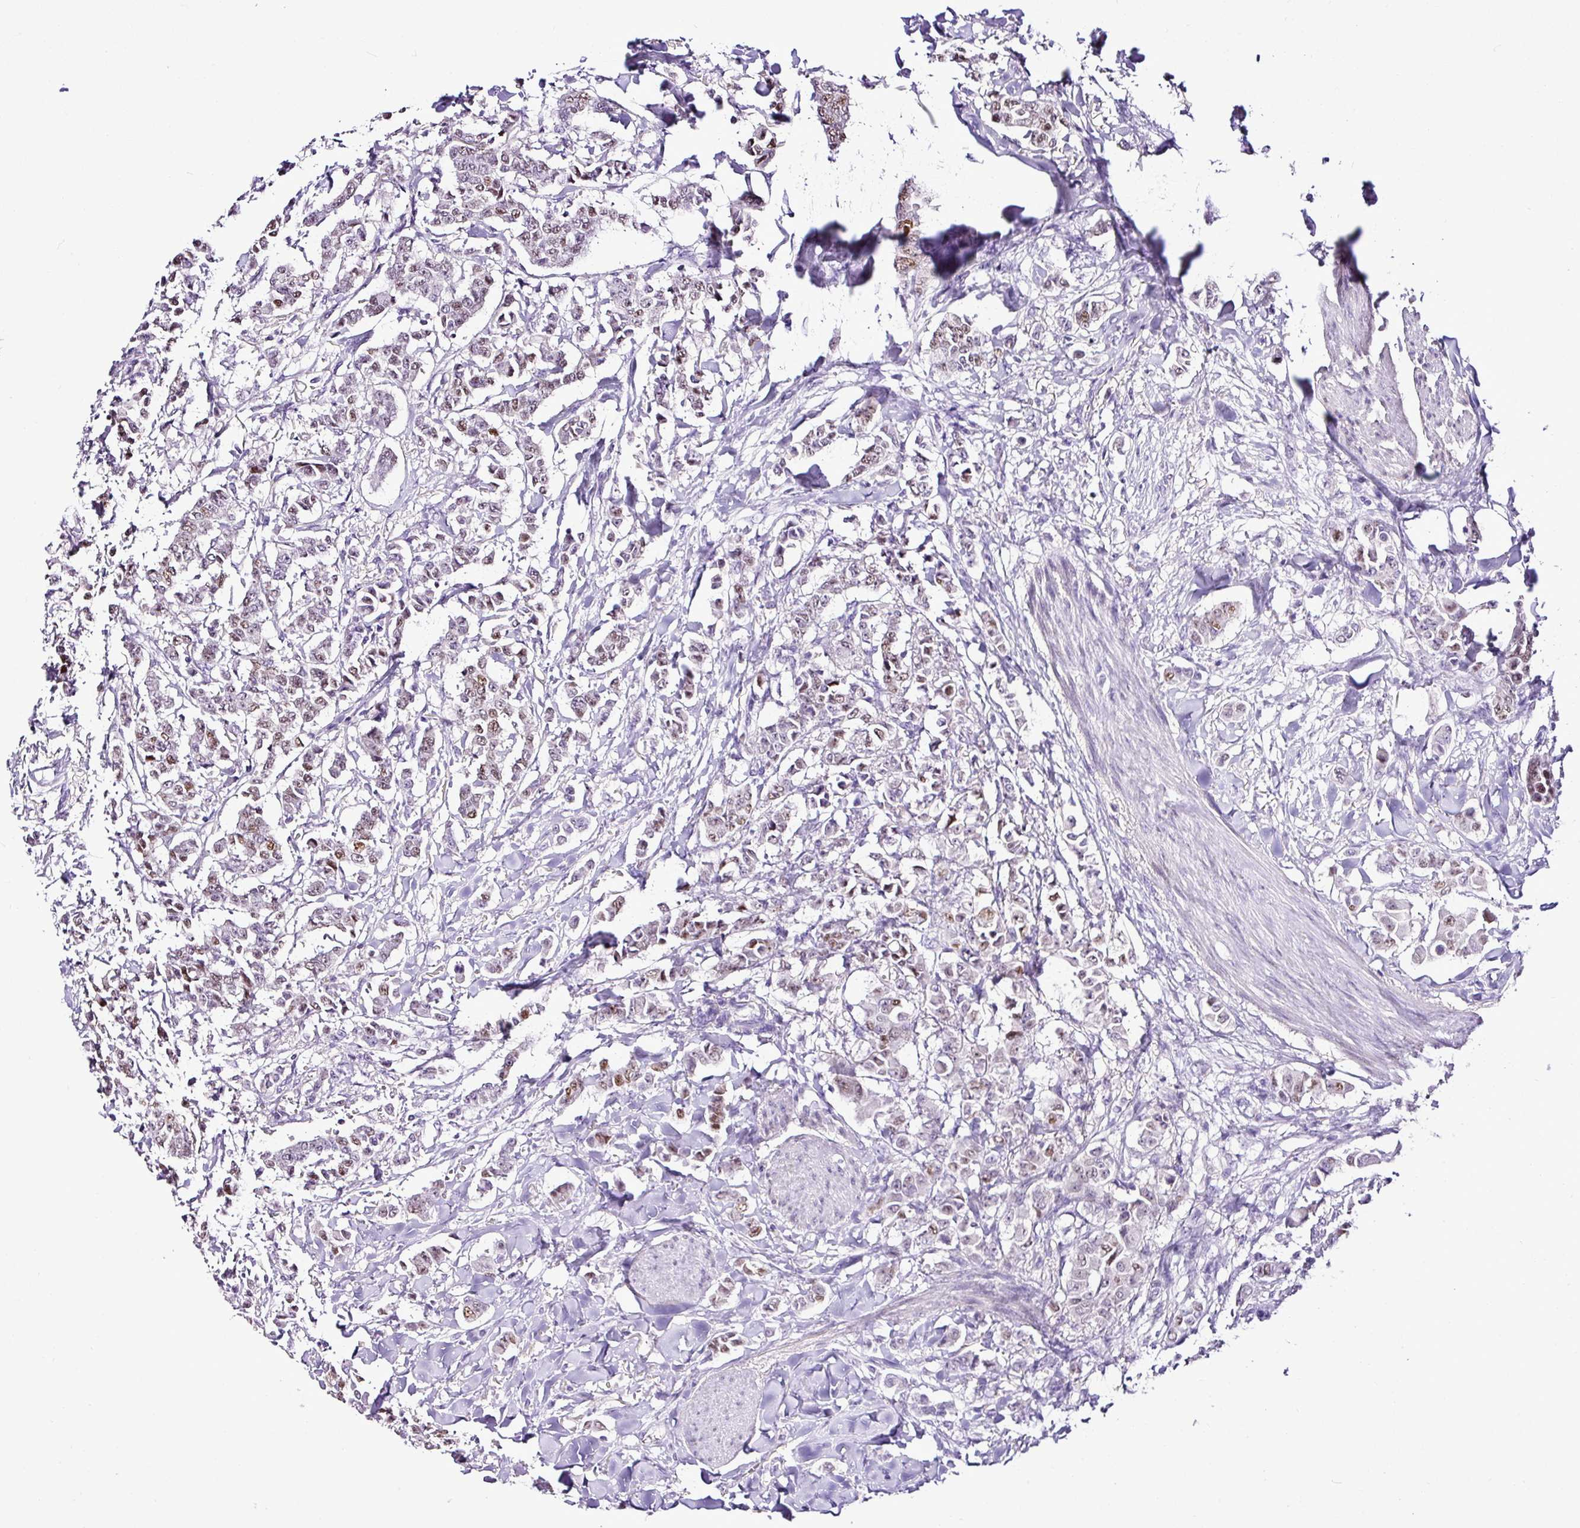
{"staining": {"intensity": "weak", "quantity": "25%-75%", "location": "nuclear"}, "tissue": "breast cancer", "cell_type": "Tumor cells", "image_type": "cancer", "snomed": [{"axis": "morphology", "description": "Duct carcinoma"}, {"axis": "topography", "description": "Breast"}], "caption": "This image exhibits breast intraductal carcinoma stained with immunohistochemistry (IHC) to label a protein in brown. The nuclear of tumor cells show weak positivity for the protein. Nuclei are counter-stained blue.", "gene": "ESR1", "patient": {"sex": "female", "age": 40}}